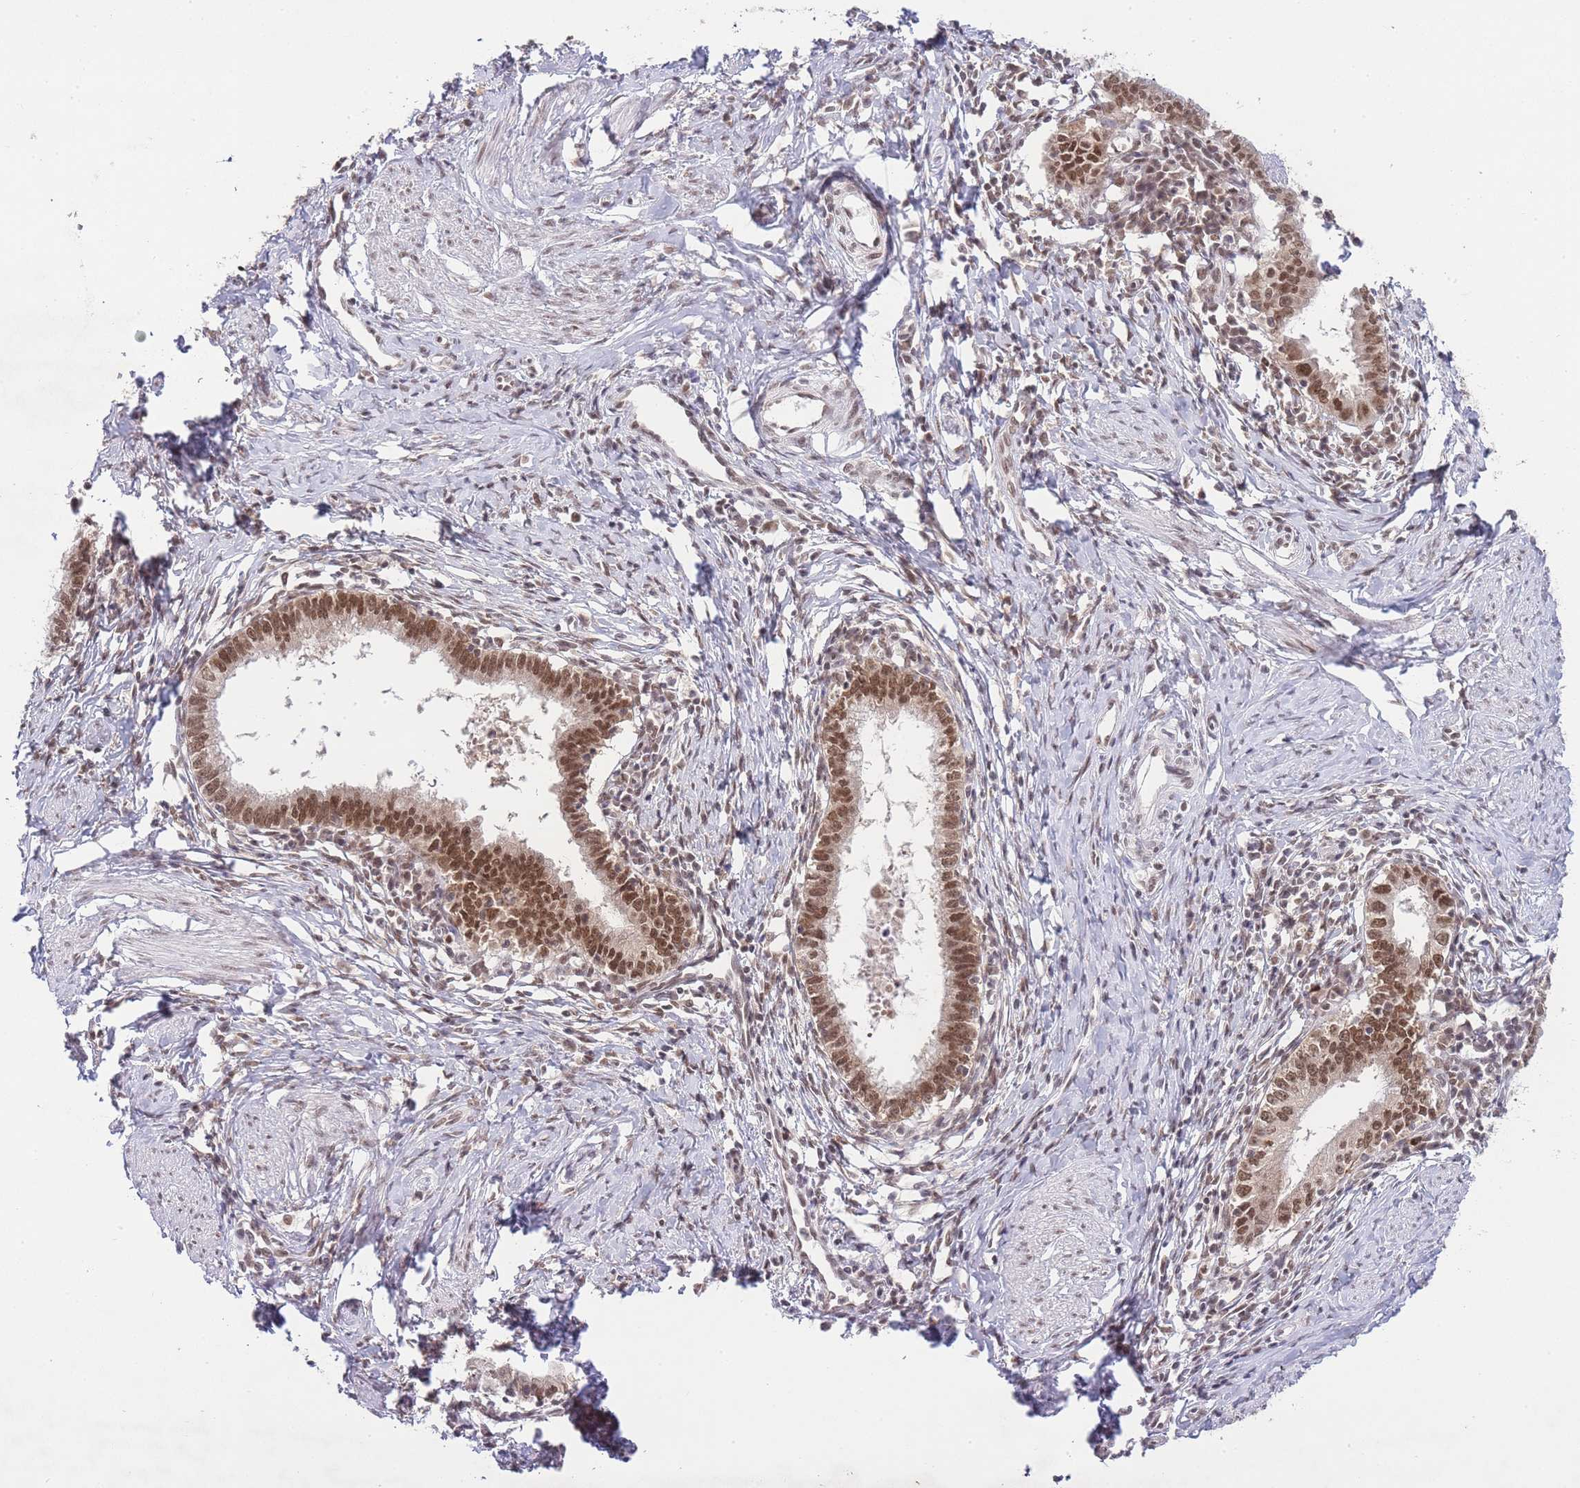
{"staining": {"intensity": "moderate", "quantity": ">75%", "location": "nuclear"}, "tissue": "cervical cancer", "cell_type": "Tumor cells", "image_type": "cancer", "snomed": [{"axis": "morphology", "description": "Adenocarcinoma, NOS"}, {"axis": "topography", "description": "Cervix"}], "caption": "Moderate nuclear protein expression is present in approximately >75% of tumor cells in cervical adenocarcinoma.", "gene": "TMED3", "patient": {"sex": "female", "age": 36}}